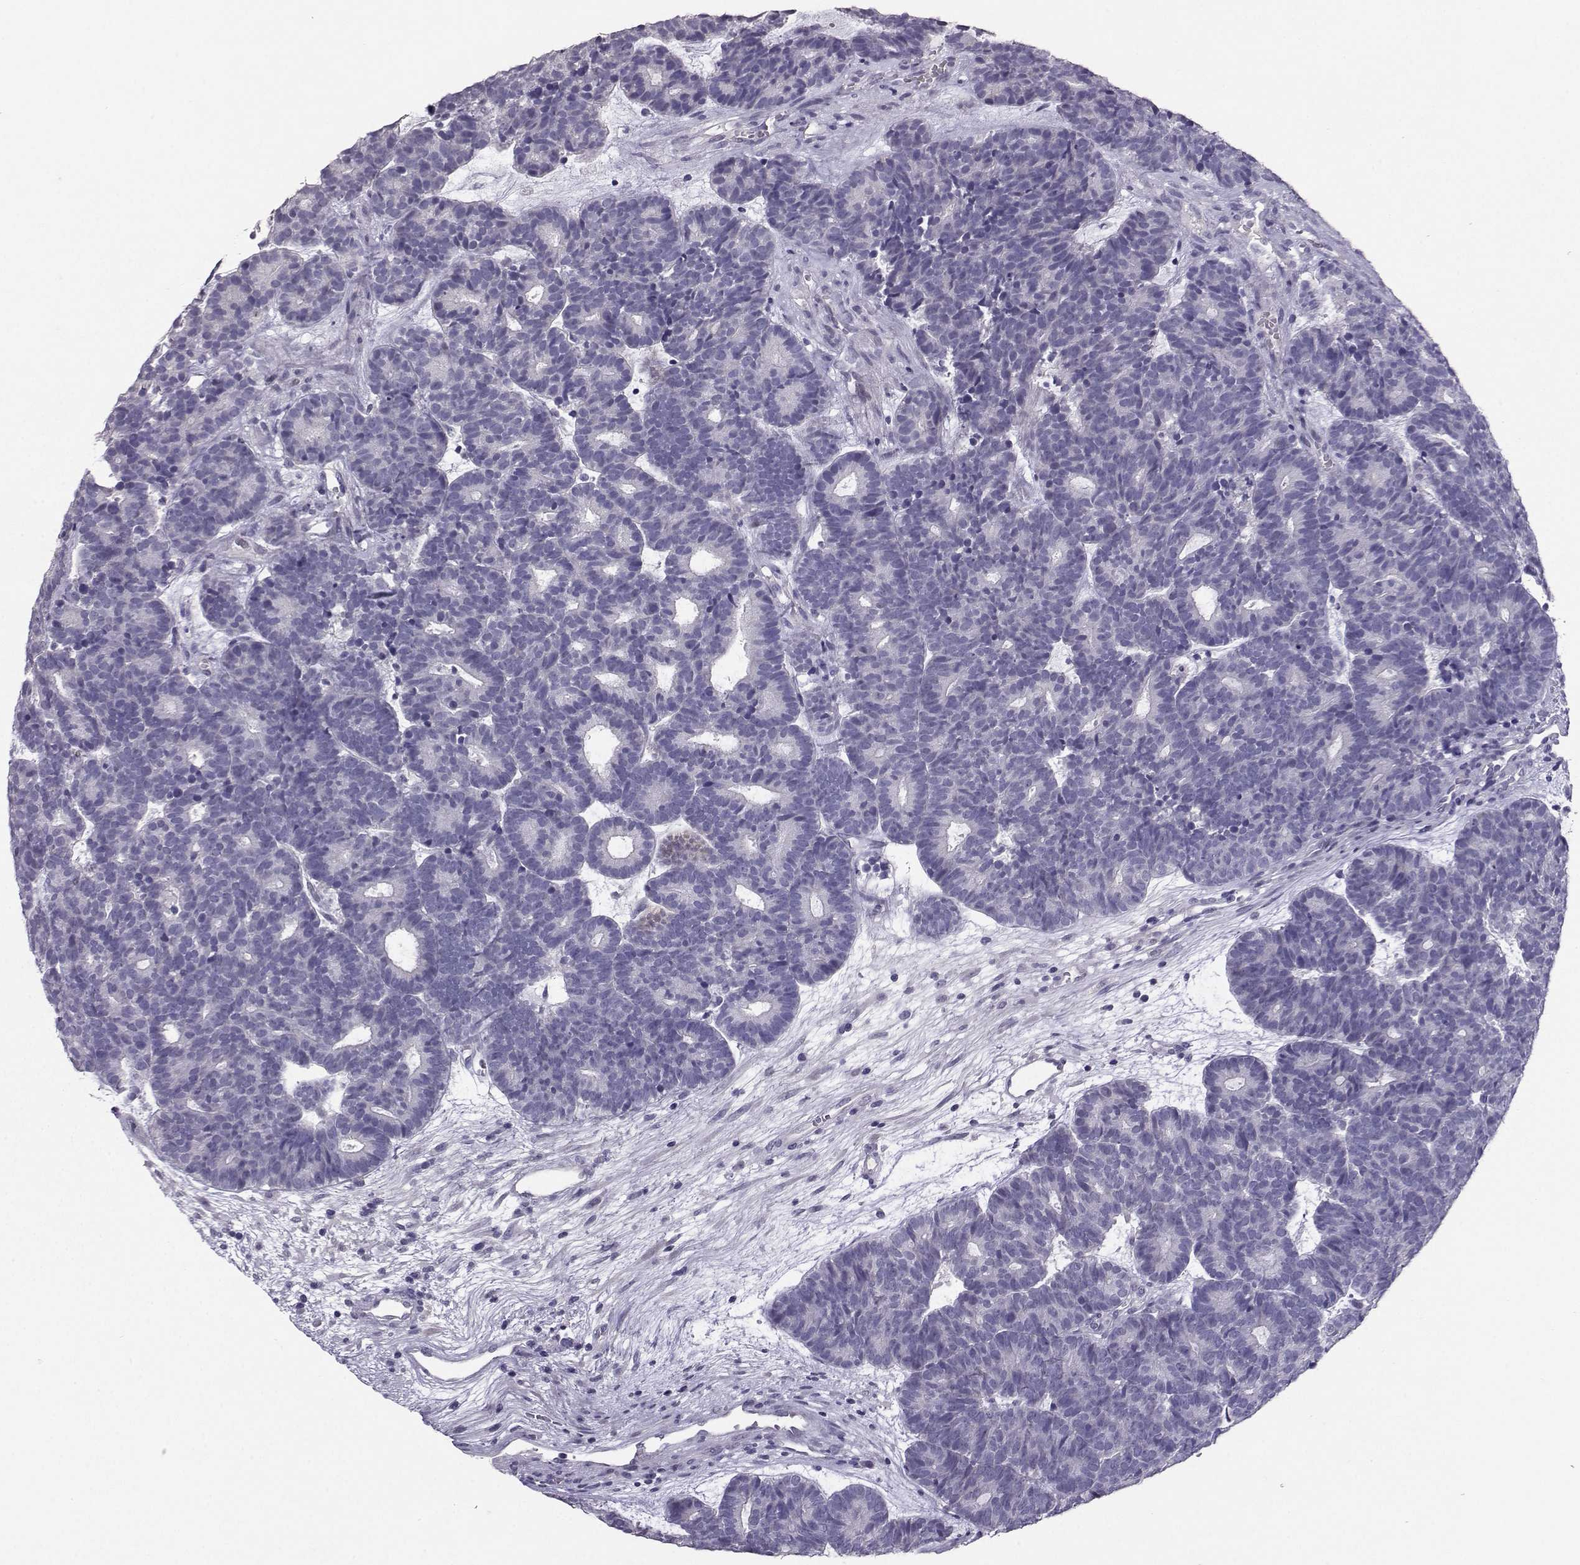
{"staining": {"intensity": "negative", "quantity": "none", "location": "none"}, "tissue": "head and neck cancer", "cell_type": "Tumor cells", "image_type": "cancer", "snomed": [{"axis": "morphology", "description": "Adenocarcinoma, NOS"}, {"axis": "topography", "description": "Head-Neck"}], "caption": "DAB (3,3'-diaminobenzidine) immunohistochemical staining of head and neck adenocarcinoma displays no significant expression in tumor cells.", "gene": "CARTPT", "patient": {"sex": "female", "age": 81}}